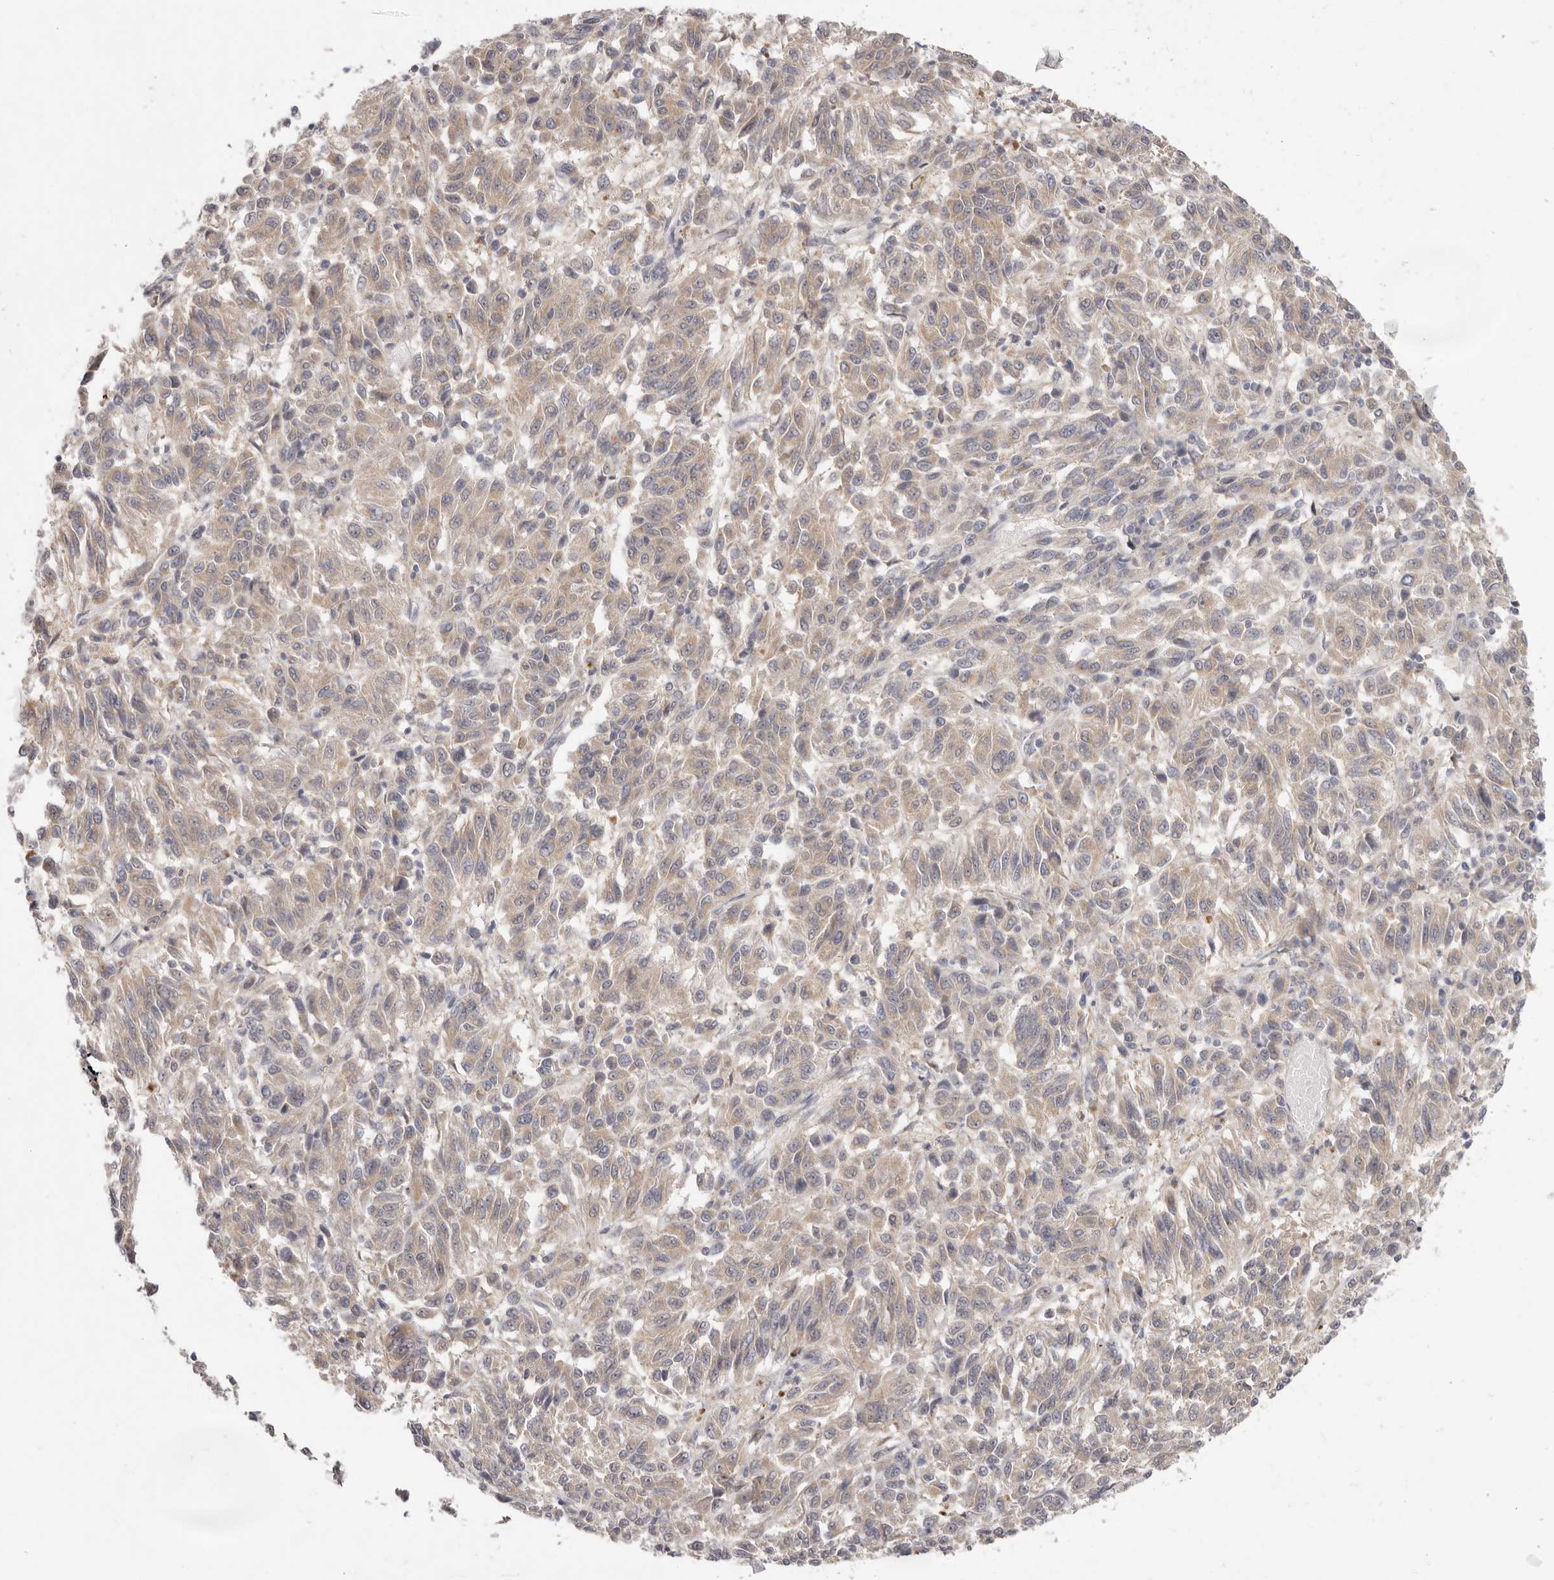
{"staining": {"intensity": "weak", "quantity": "25%-75%", "location": "cytoplasmic/membranous"}, "tissue": "melanoma", "cell_type": "Tumor cells", "image_type": "cancer", "snomed": [{"axis": "morphology", "description": "Malignant melanoma, Metastatic site"}, {"axis": "topography", "description": "Lung"}], "caption": "The photomicrograph displays immunohistochemical staining of malignant melanoma (metastatic site). There is weak cytoplasmic/membranous staining is identified in about 25%-75% of tumor cells.", "gene": "WDR77", "patient": {"sex": "male", "age": 64}}